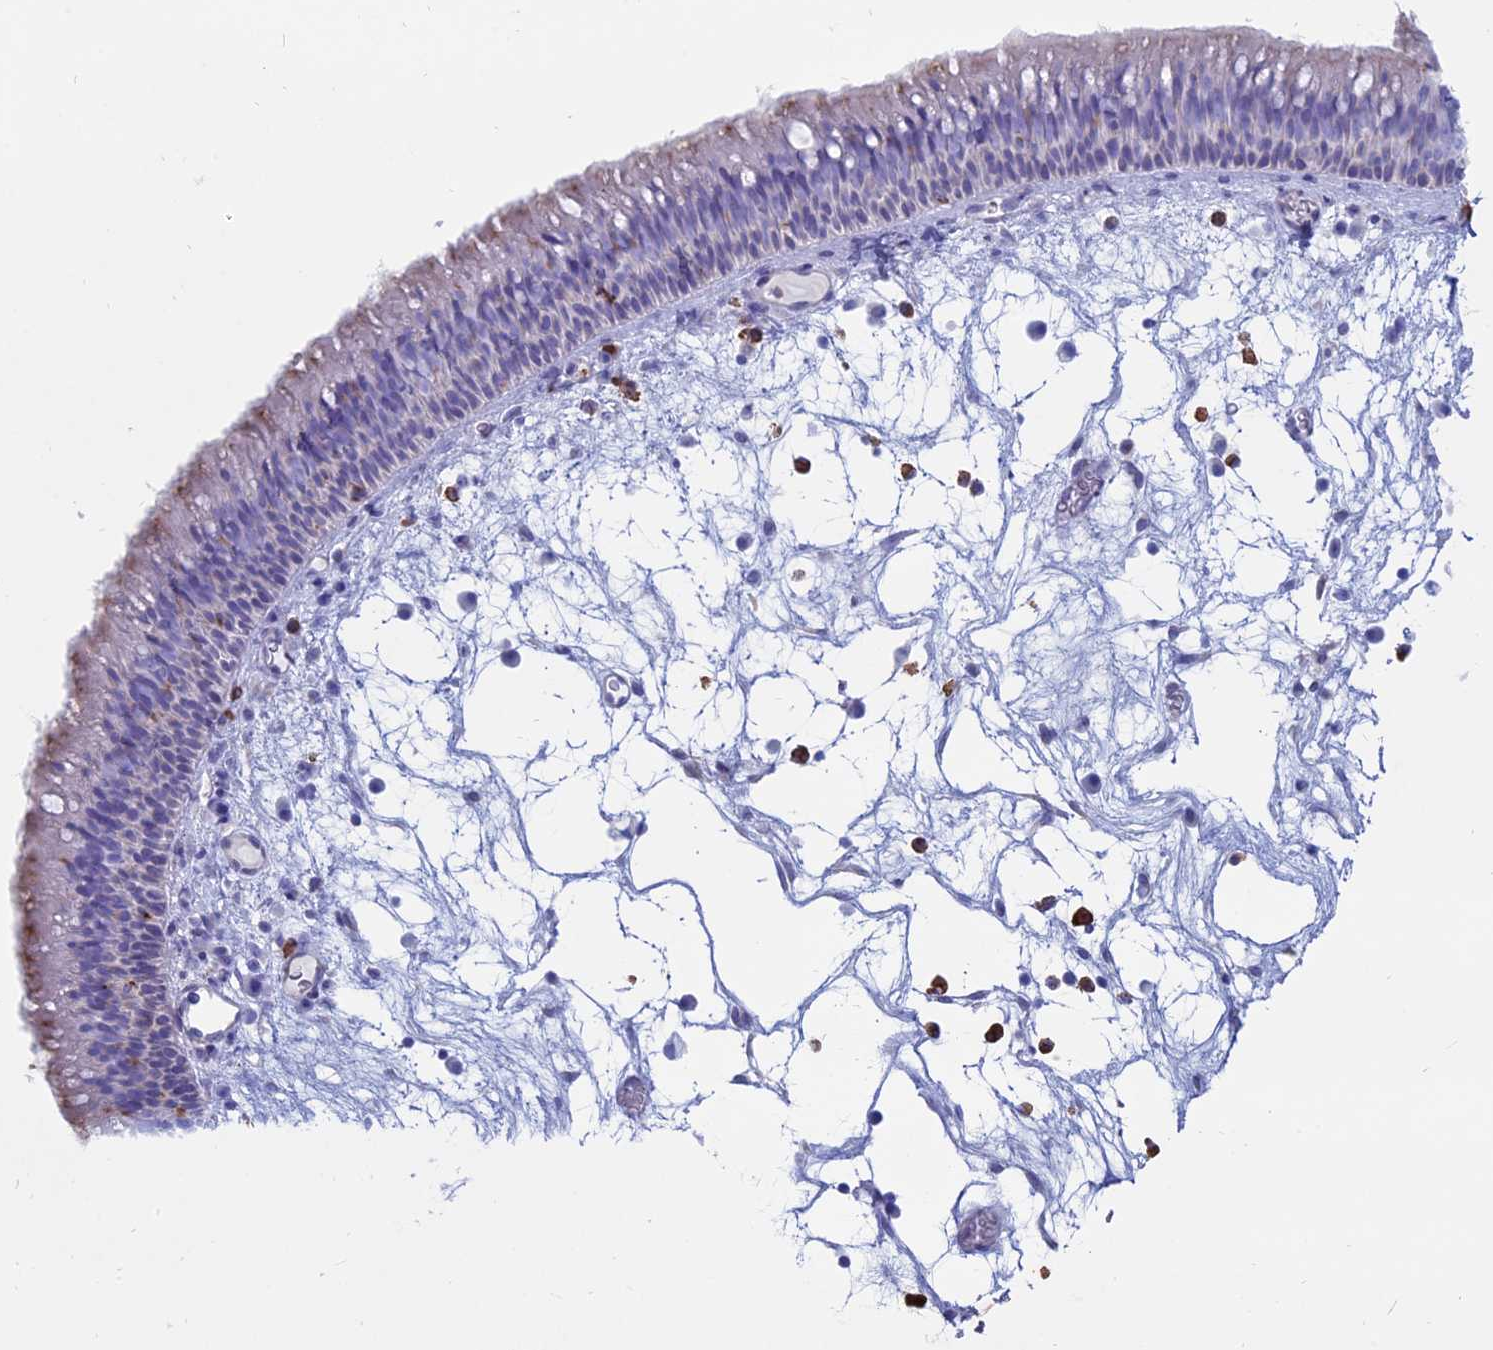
{"staining": {"intensity": "moderate", "quantity": "<25%", "location": "cytoplasmic/membranous"}, "tissue": "nasopharynx", "cell_type": "Respiratory epithelial cells", "image_type": "normal", "snomed": [{"axis": "morphology", "description": "Normal tissue, NOS"}, {"axis": "morphology", "description": "Inflammation, NOS"}, {"axis": "morphology", "description": "Malignant melanoma, Metastatic site"}, {"axis": "topography", "description": "Nasopharynx"}], "caption": "Unremarkable nasopharynx was stained to show a protein in brown. There is low levels of moderate cytoplasmic/membranous staining in approximately <25% of respiratory epithelial cells.", "gene": "OR2AE1", "patient": {"sex": "male", "age": 70}}